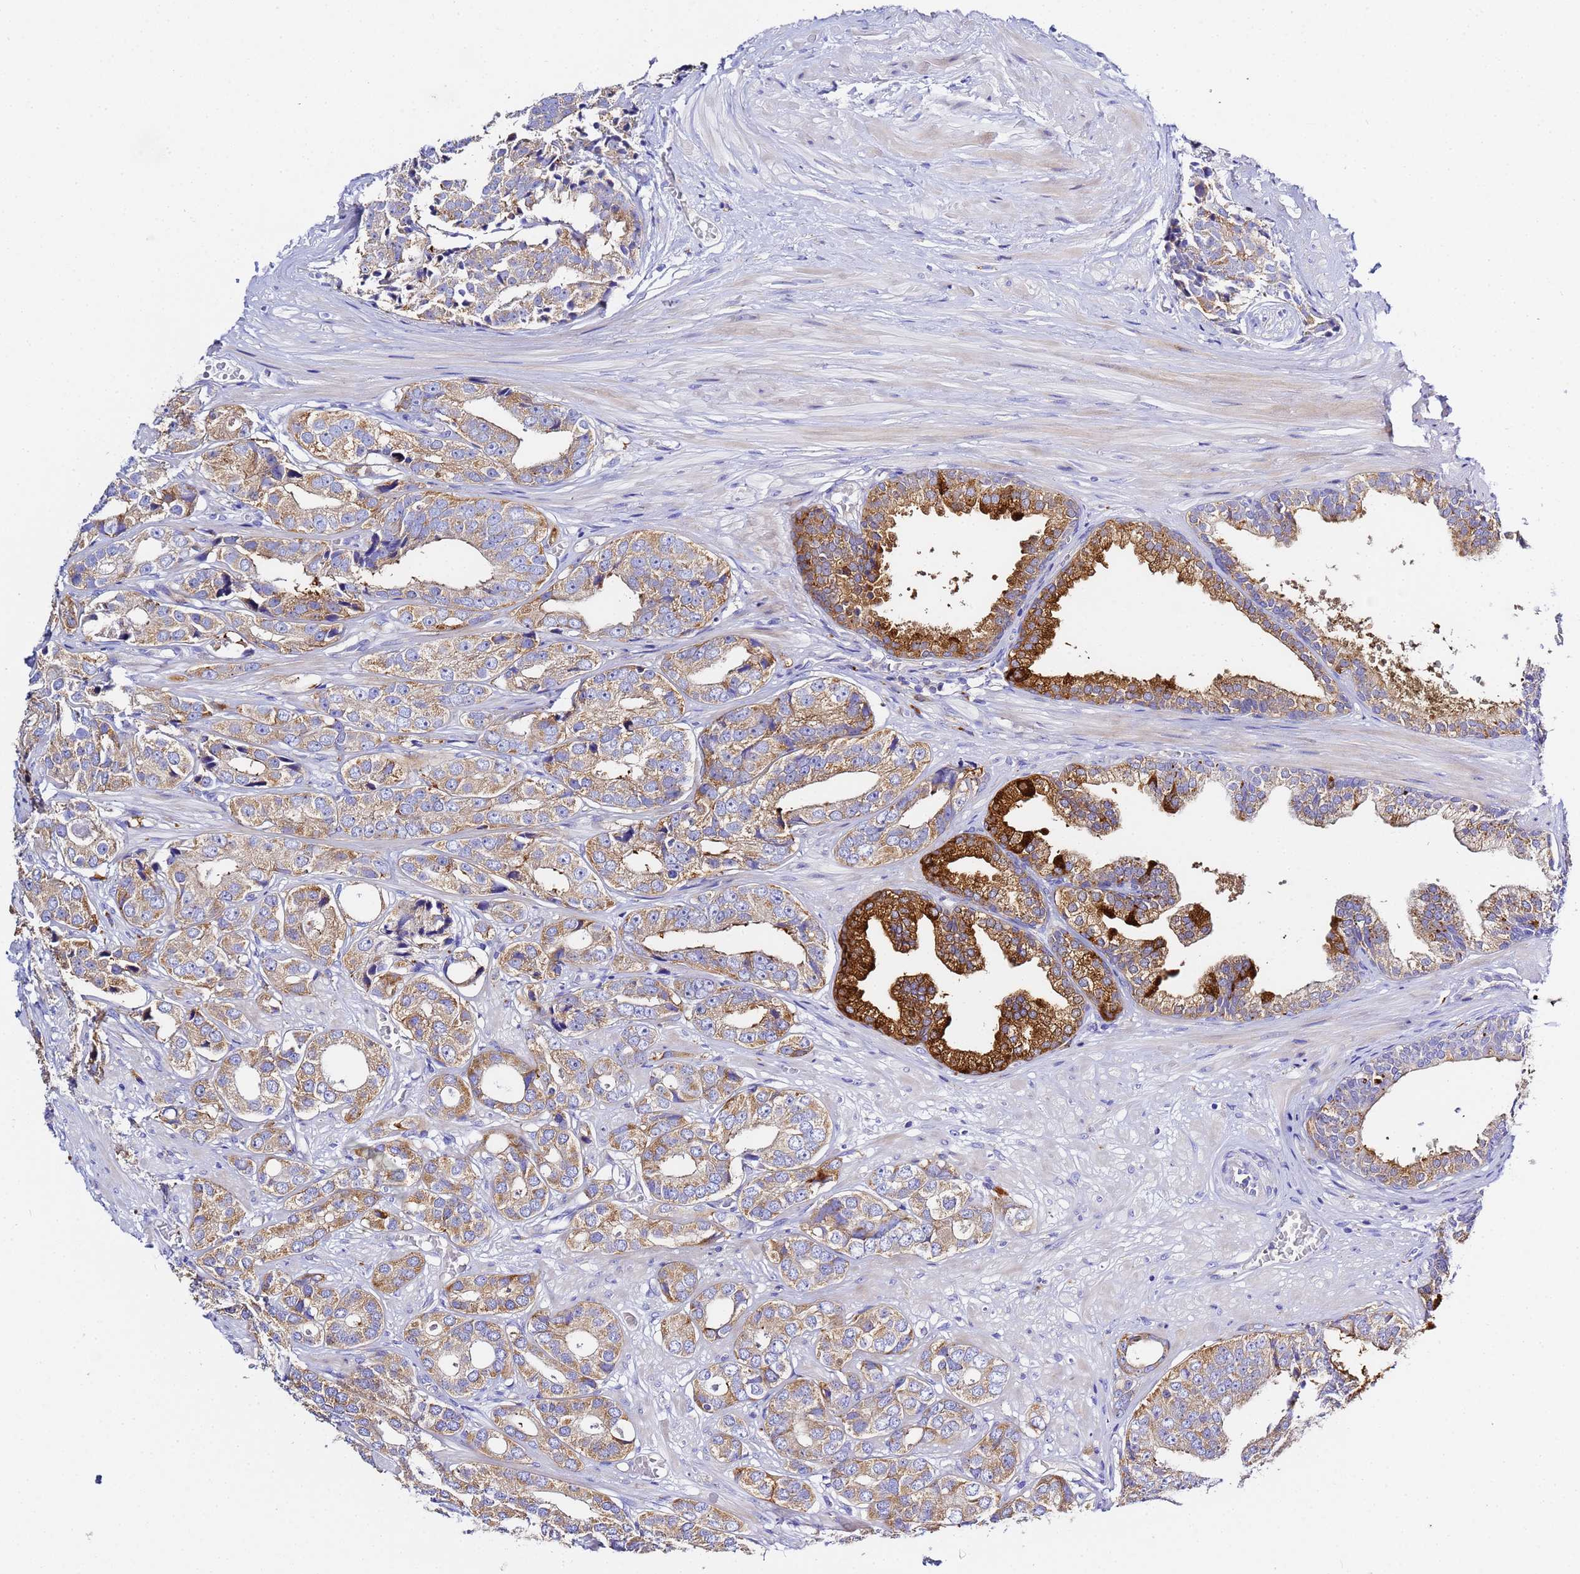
{"staining": {"intensity": "moderate", "quantity": ">75%", "location": "cytoplasmic/membranous"}, "tissue": "prostate cancer", "cell_type": "Tumor cells", "image_type": "cancer", "snomed": [{"axis": "morphology", "description": "Adenocarcinoma, High grade"}, {"axis": "topography", "description": "Prostate"}], "caption": "Tumor cells reveal medium levels of moderate cytoplasmic/membranous positivity in approximately >75% of cells in prostate high-grade adenocarcinoma. Nuclei are stained in blue.", "gene": "VTI1B", "patient": {"sex": "male", "age": 71}}